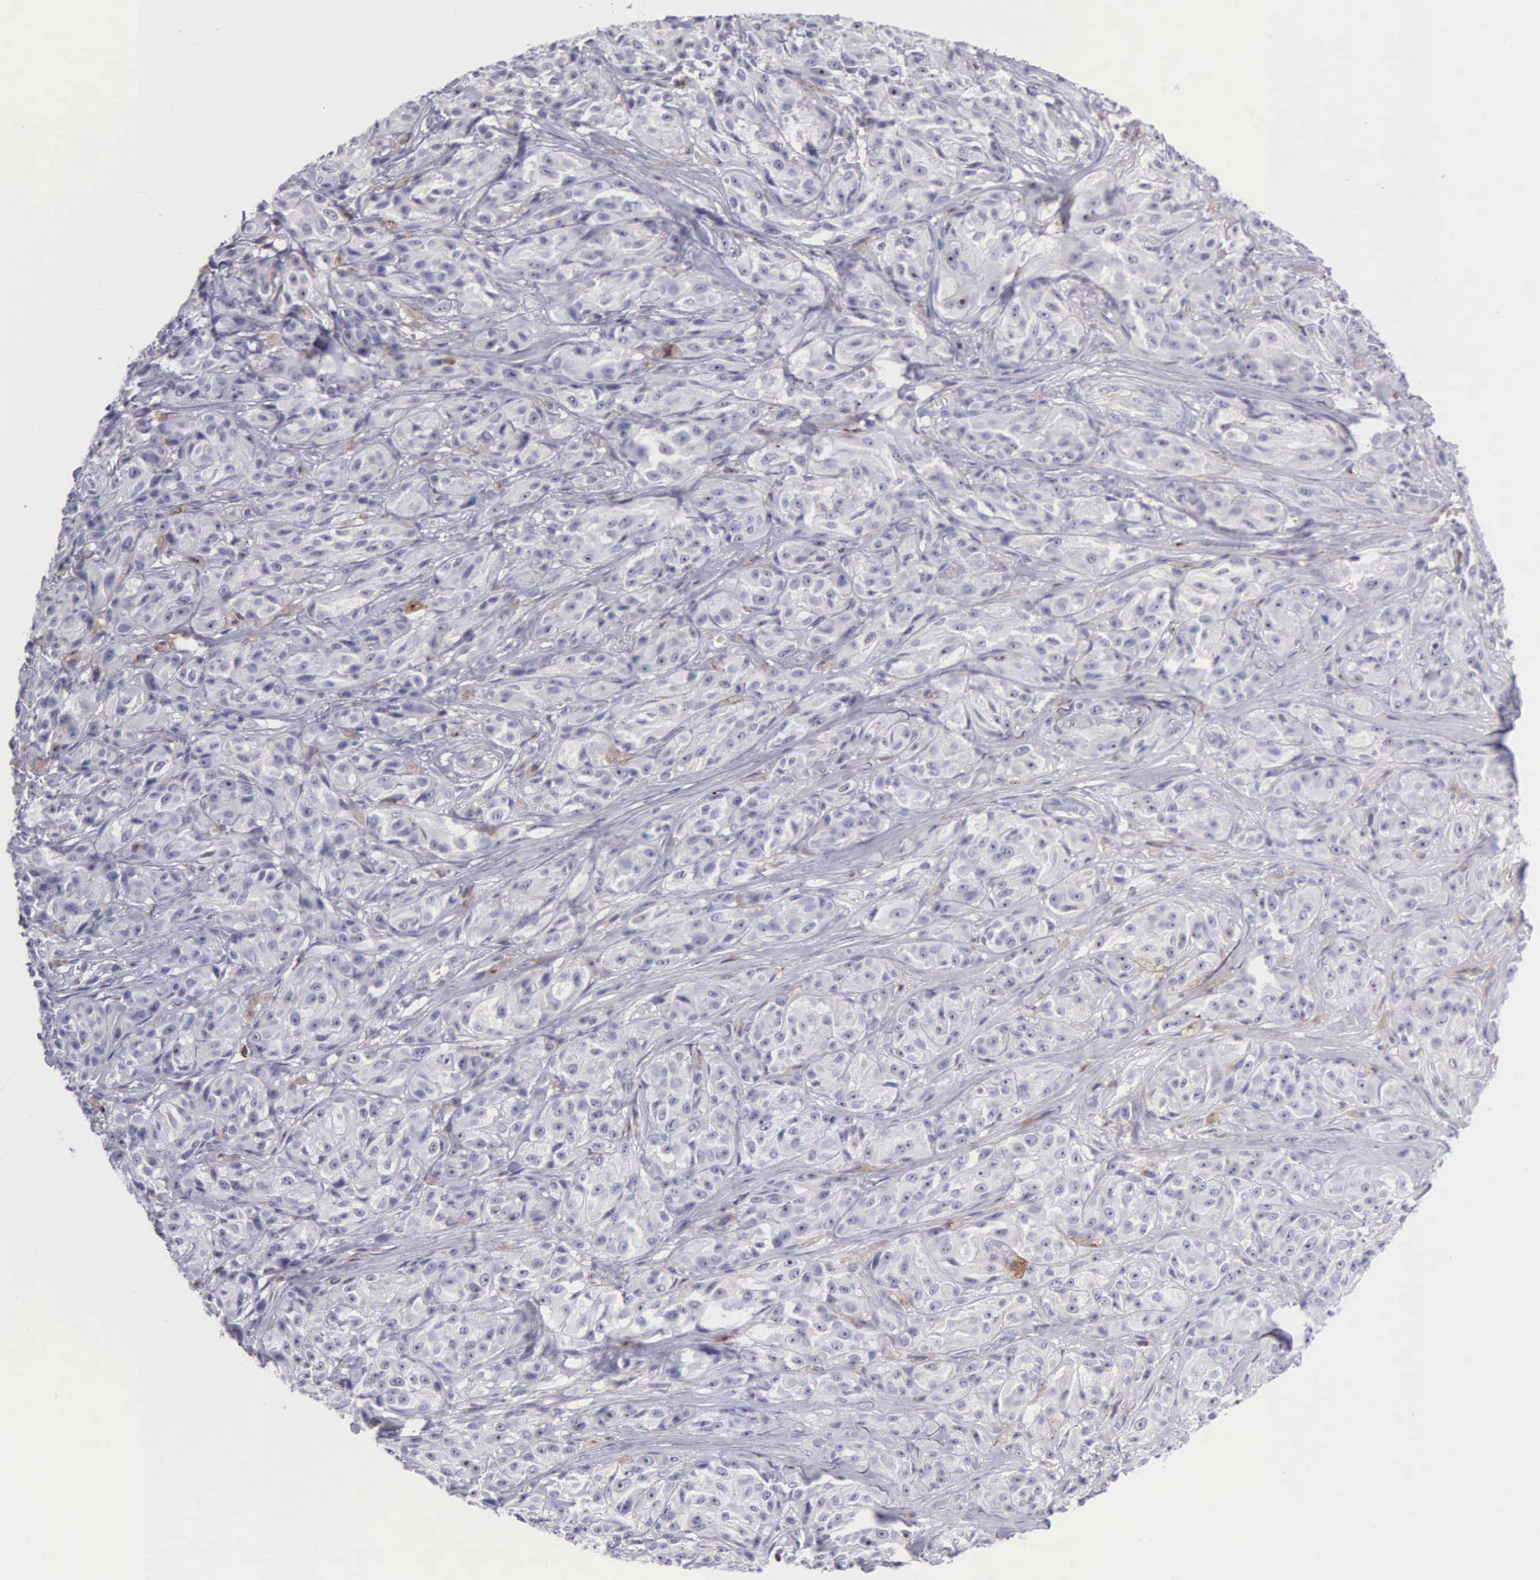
{"staining": {"intensity": "negative", "quantity": "none", "location": "none"}, "tissue": "melanoma", "cell_type": "Tumor cells", "image_type": "cancer", "snomed": [{"axis": "morphology", "description": "Malignant melanoma, NOS"}, {"axis": "topography", "description": "Skin"}], "caption": "Micrograph shows no significant protein staining in tumor cells of malignant melanoma.", "gene": "SRGN", "patient": {"sex": "male", "age": 56}}